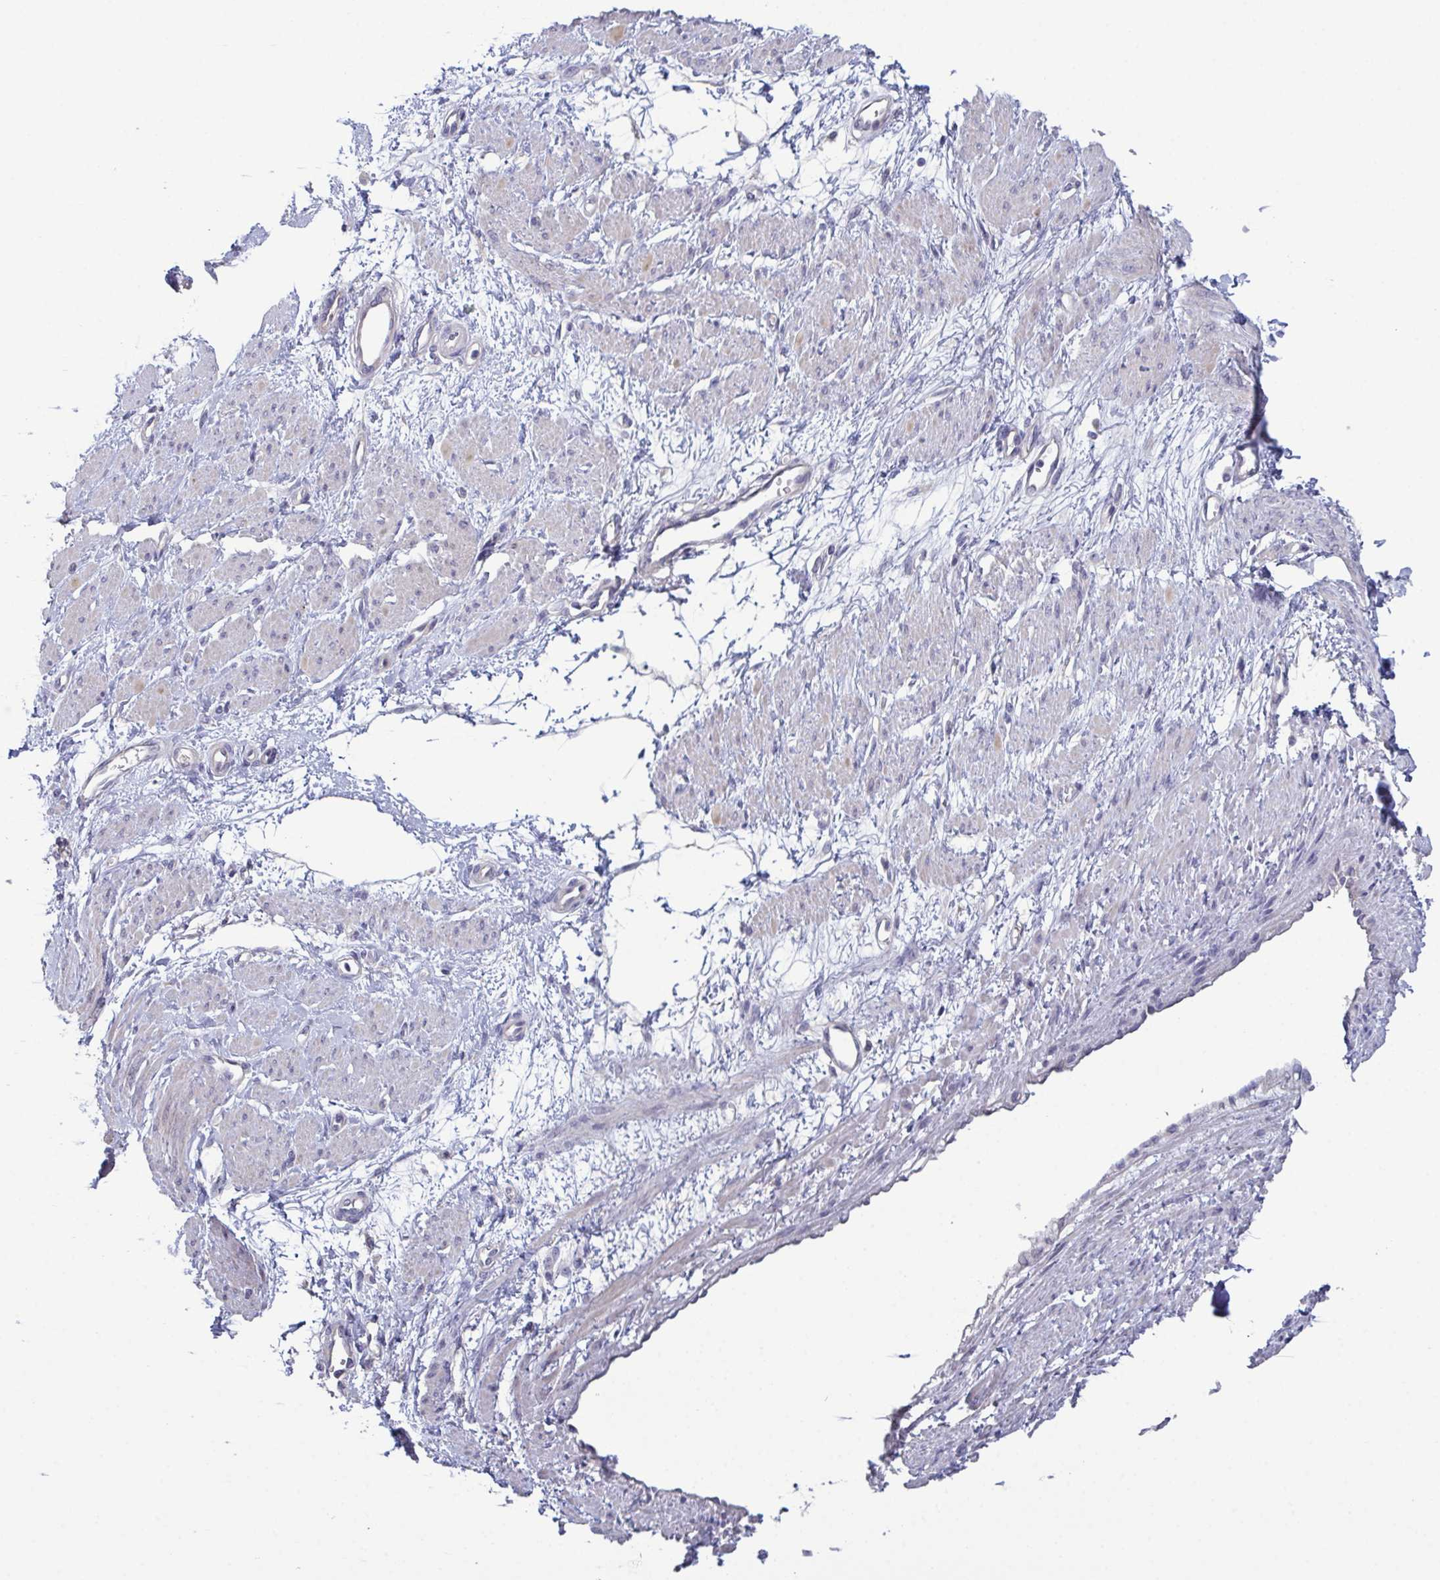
{"staining": {"intensity": "weak", "quantity": "<25%", "location": "cytoplasmic/membranous"}, "tissue": "smooth muscle", "cell_type": "Smooth muscle cells", "image_type": "normal", "snomed": [{"axis": "morphology", "description": "Normal tissue, NOS"}, {"axis": "topography", "description": "Smooth muscle"}, {"axis": "topography", "description": "Uterus"}], "caption": "Smooth muscle stained for a protein using immunohistochemistry shows no positivity smooth muscle cells.", "gene": "GLDC", "patient": {"sex": "female", "age": 39}}